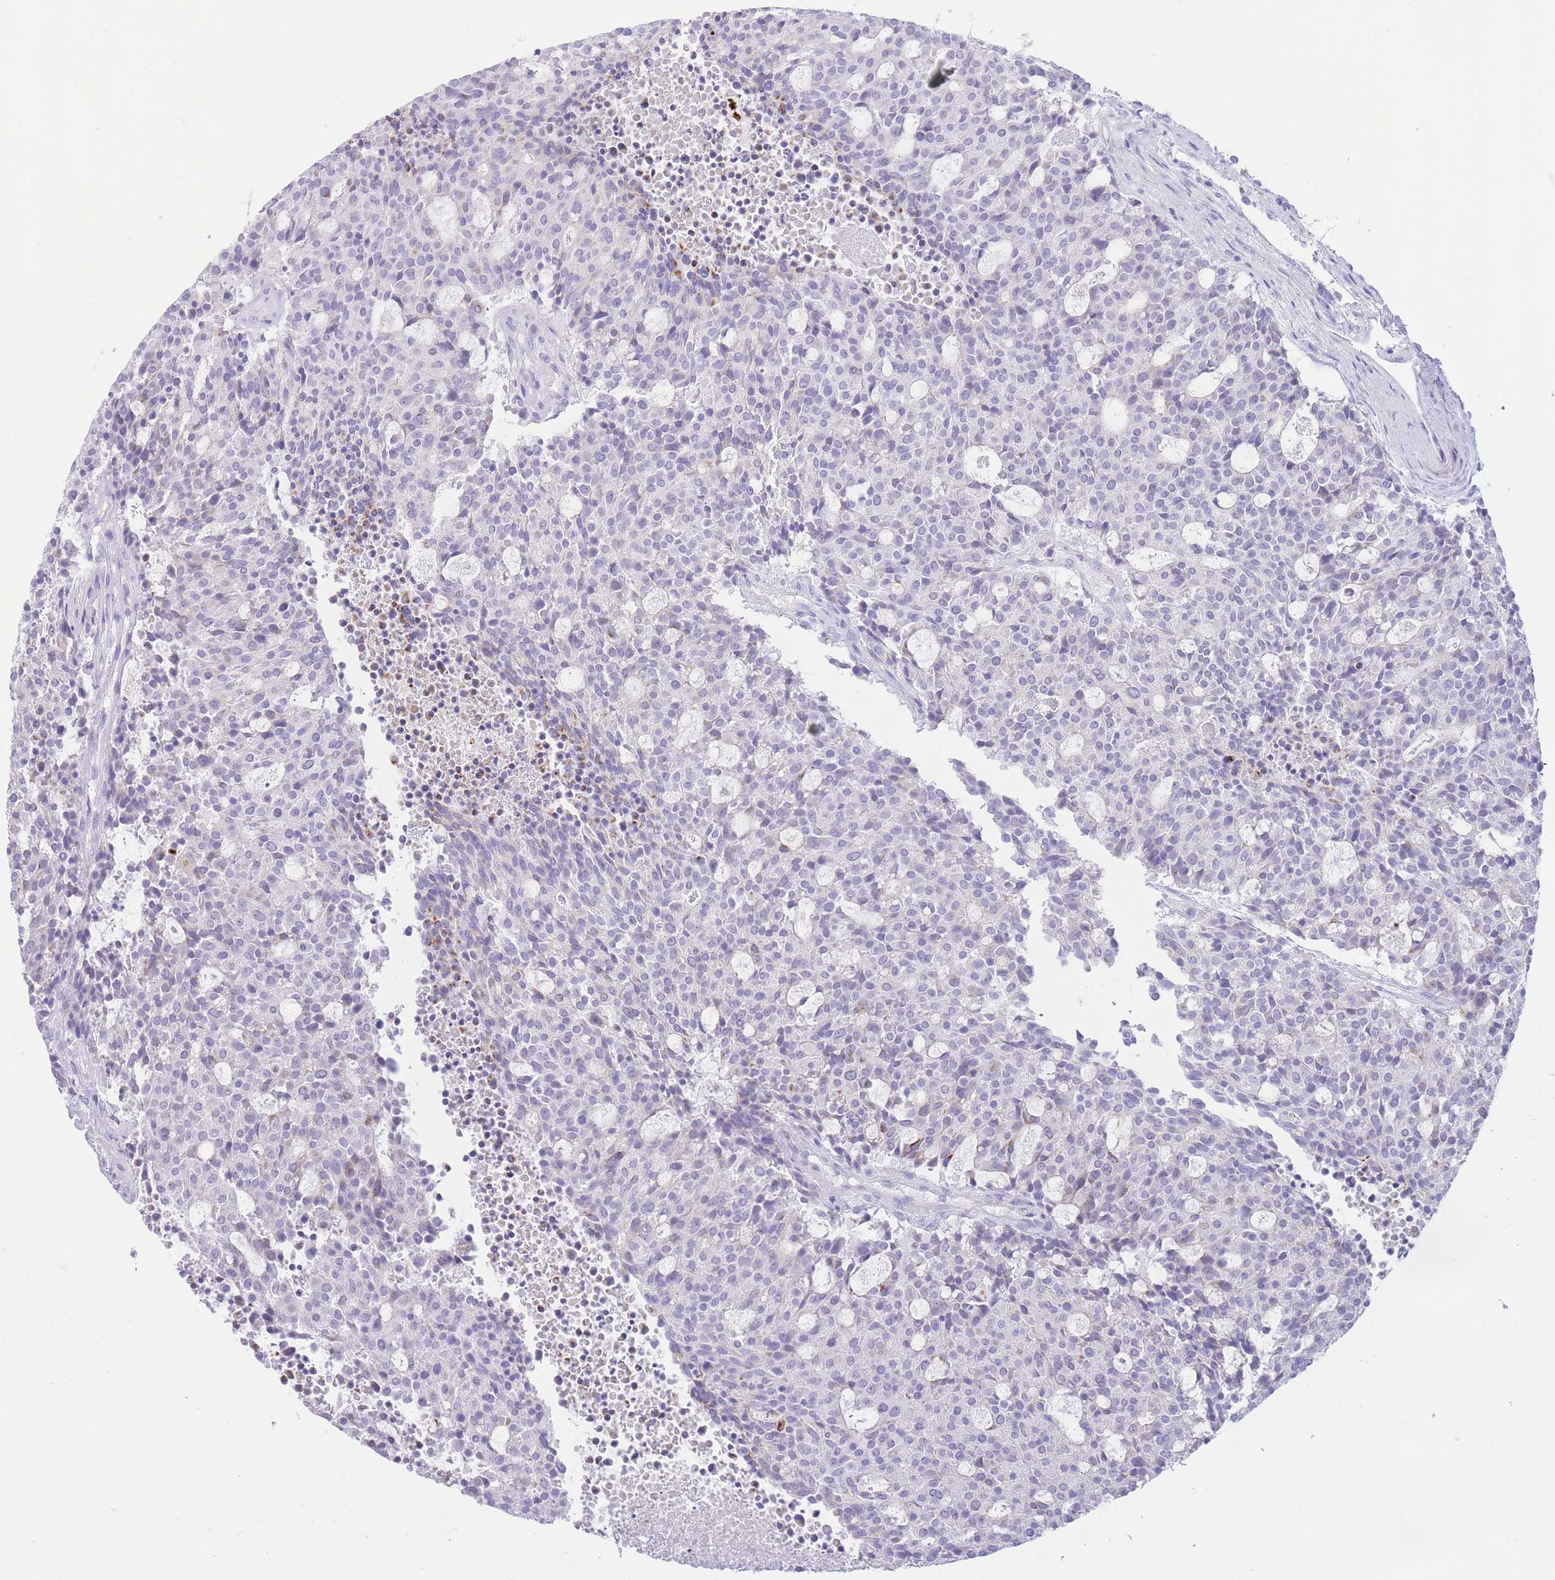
{"staining": {"intensity": "negative", "quantity": "none", "location": "none"}, "tissue": "carcinoid", "cell_type": "Tumor cells", "image_type": "cancer", "snomed": [{"axis": "morphology", "description": "Carcinoid, malignant, NOS"}, {"axis": "topography", "description": "Pancreas"}], "caption": "There is no significant positivity in tumor cells of carcinoid.", "gene": "VWA8", "patient": {"sex": "female", "age": 54}}